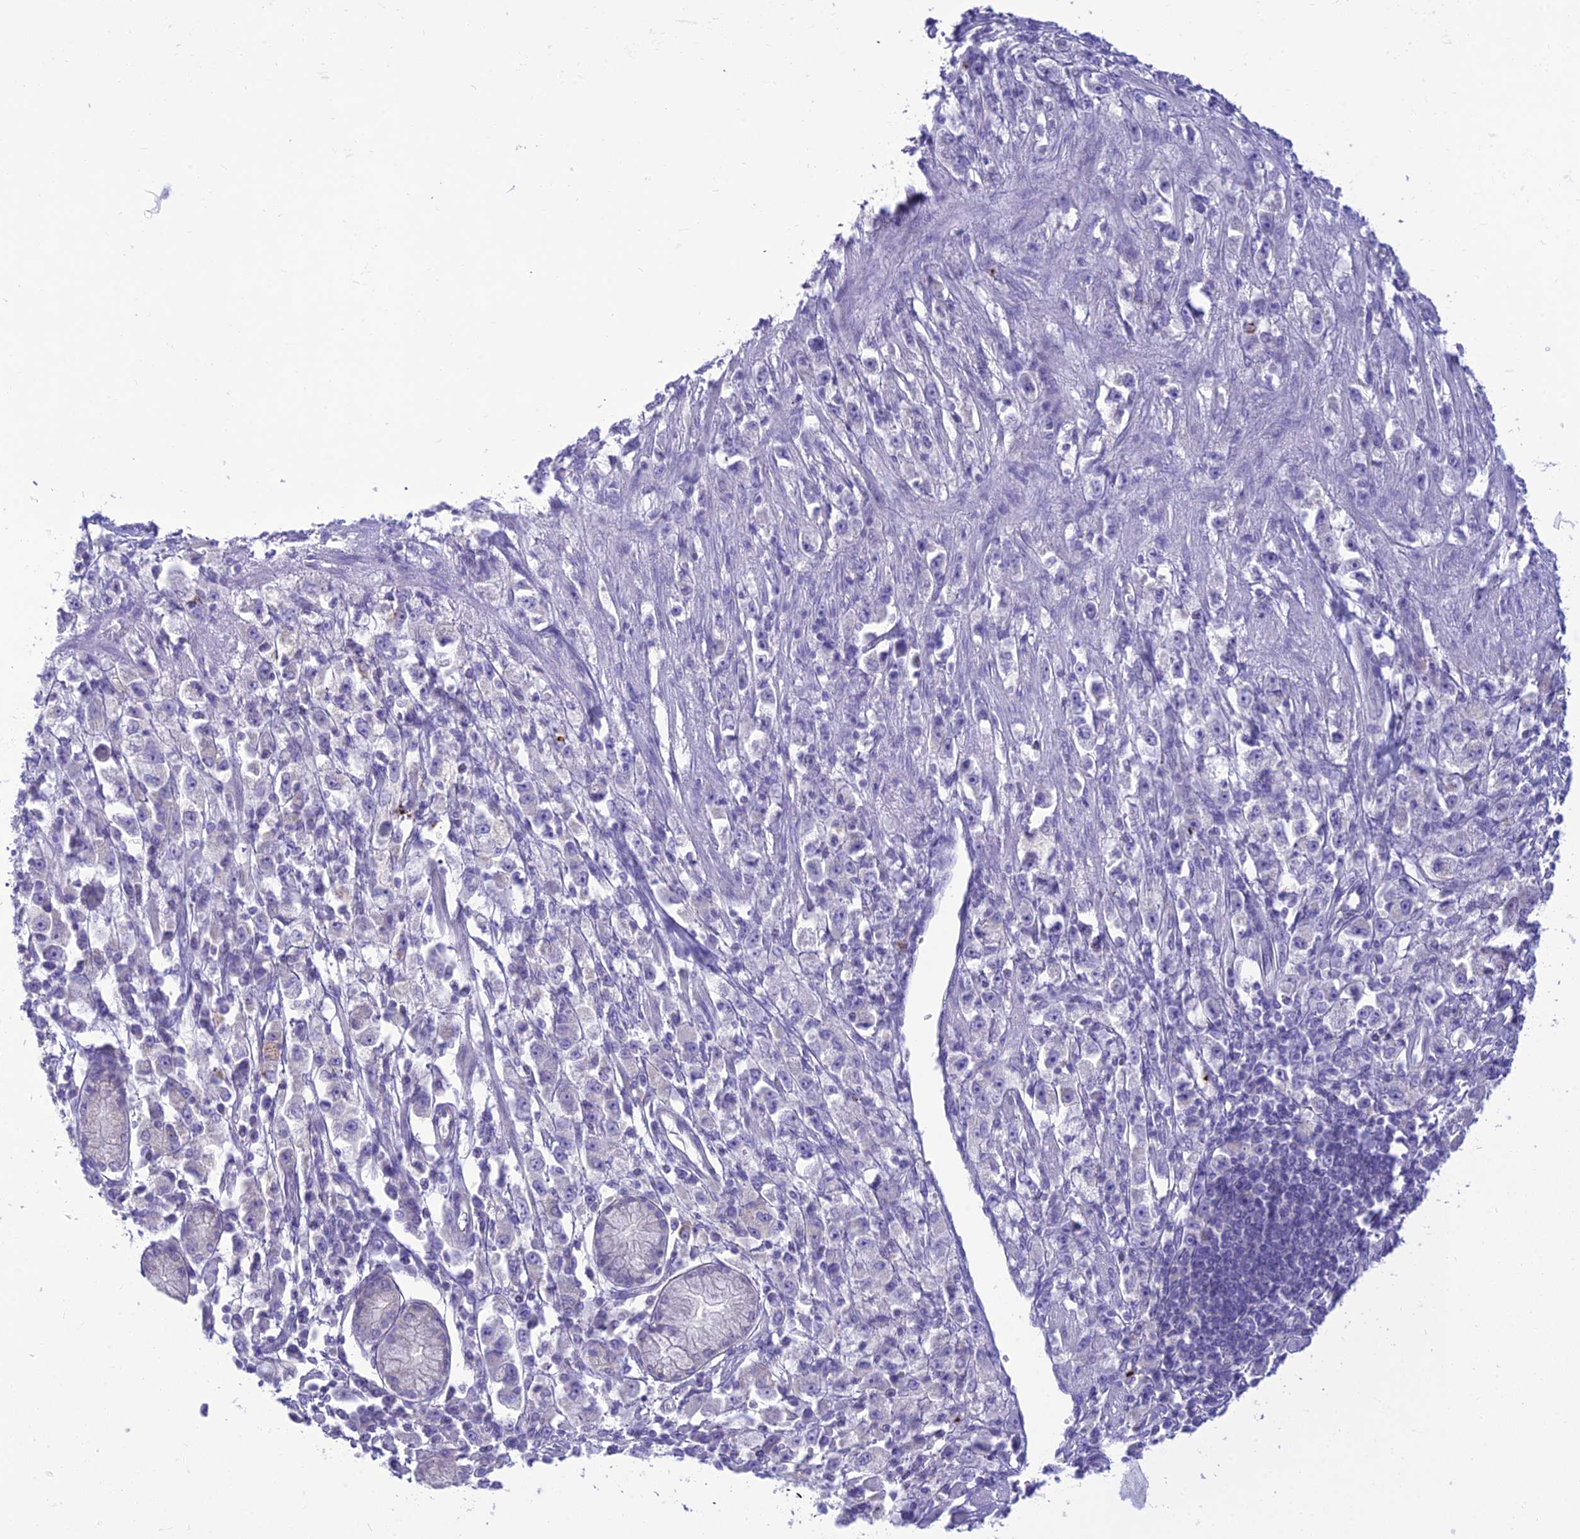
{"staining": {"intensity": "negative", "quantity": "none", "location": "none"}, "tissue": "stomach cancer", "cell_type": "Tumor cells", "image_type": "cancer", "snomed": [{"axis": "morphology", "description": "Adenocarcinoma, NOS"}, {"axis": "topography", "description": "Stomach"}], "caption": "Stomach cancer (adenocarcinoma) was stained to show a protein in brown. There is no significant staining in tumor cells.", "gene": "DHDH", "patient": {"sex": "female", "age": 59}}